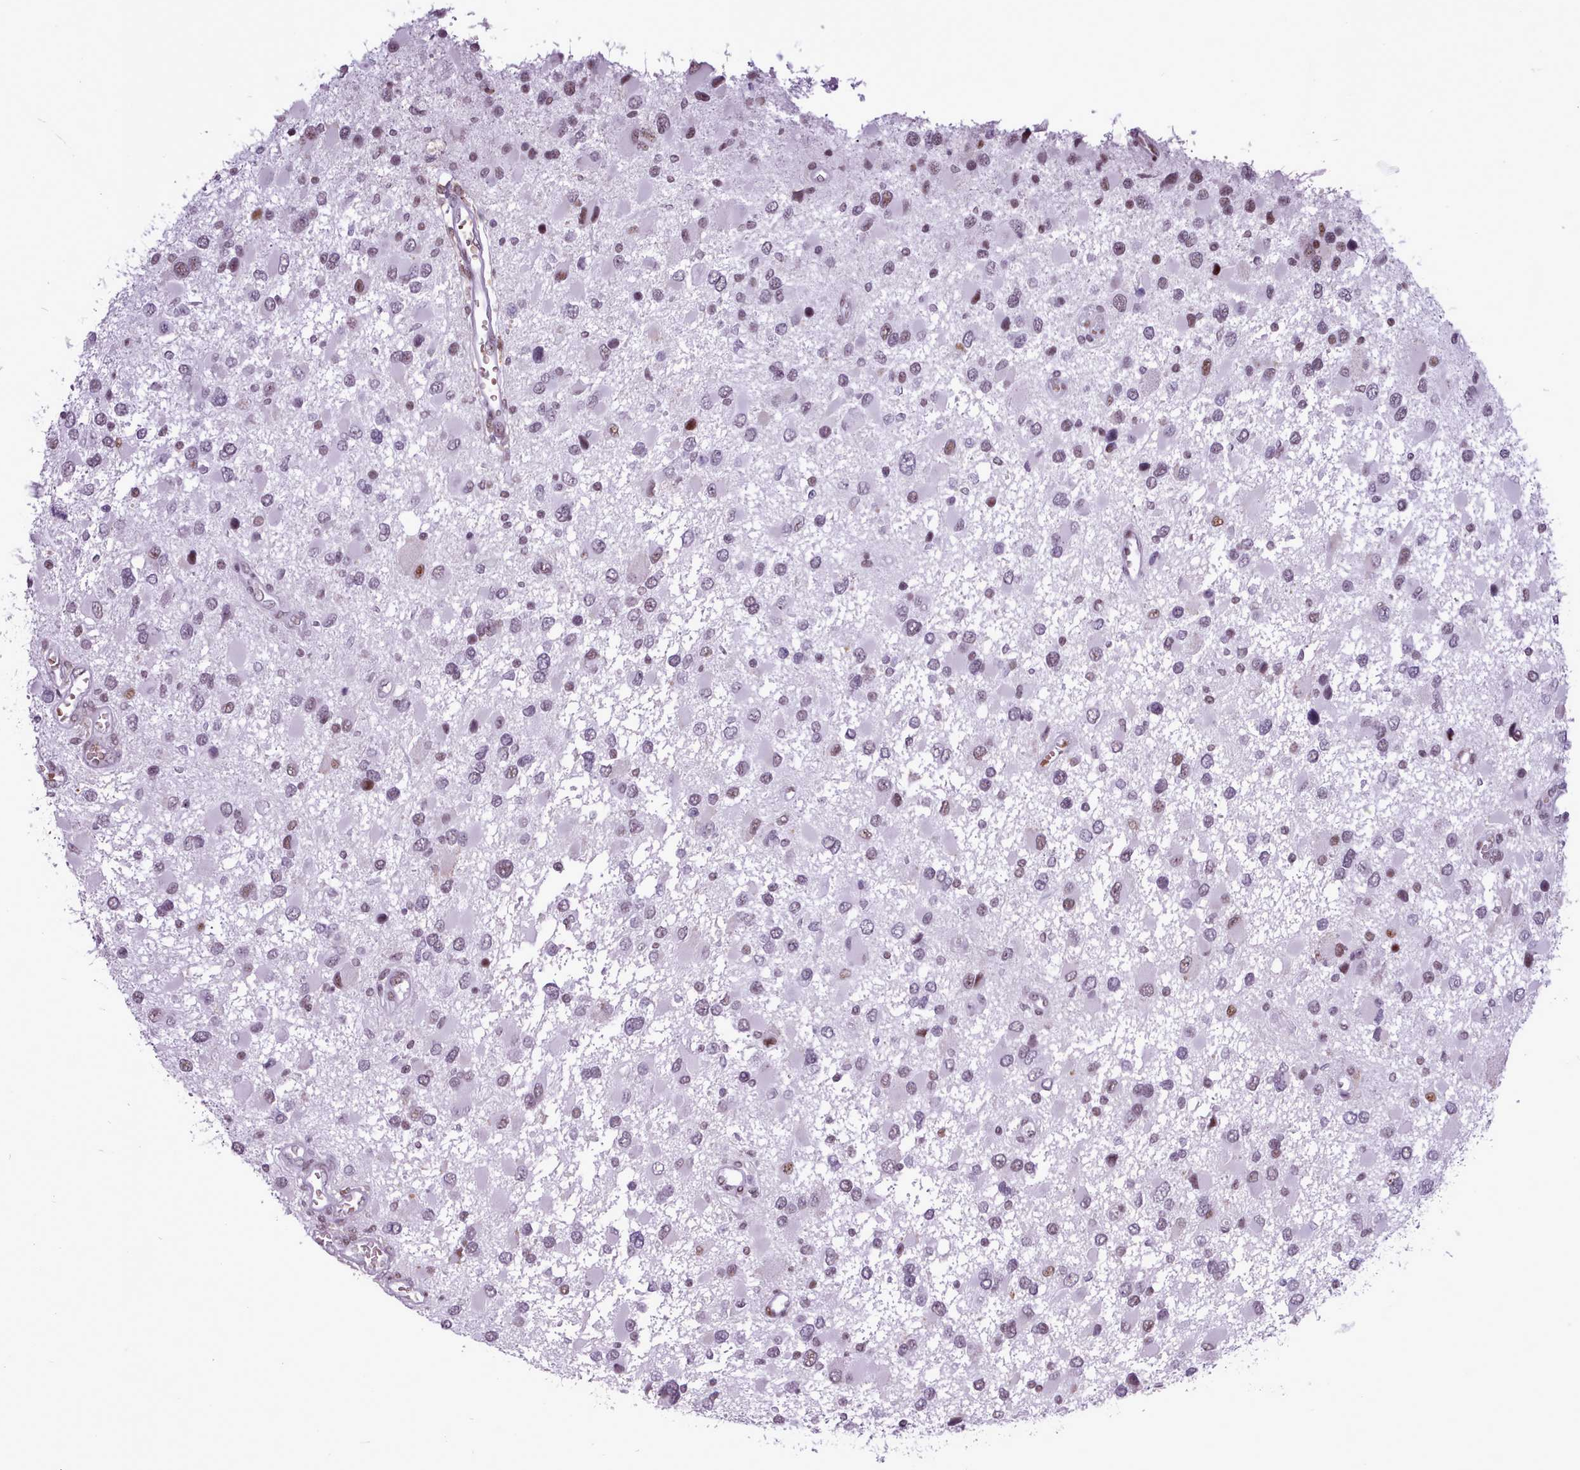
{"staining": {"intensity": "weak", "quantity": "25%-75%", "location": "nuclear"}, "tissue": "glioma", "cell_type": "Tumor cells", "image_type": "cancer", "snomed": [{"axis": "morphology", "description": "Glioma, malignant, High grade"}, {"axis": "topography", "description": "Brain"}], "caption": "High-power microscopy captured an immunohistochemistry micrograph of malignant glioma (high-grade), revealing weak nuclear positivity in approximately 25%-75% of tumor cells.", "gene": "SRSF4", "patient": {"sex": "male", "age": 53}}